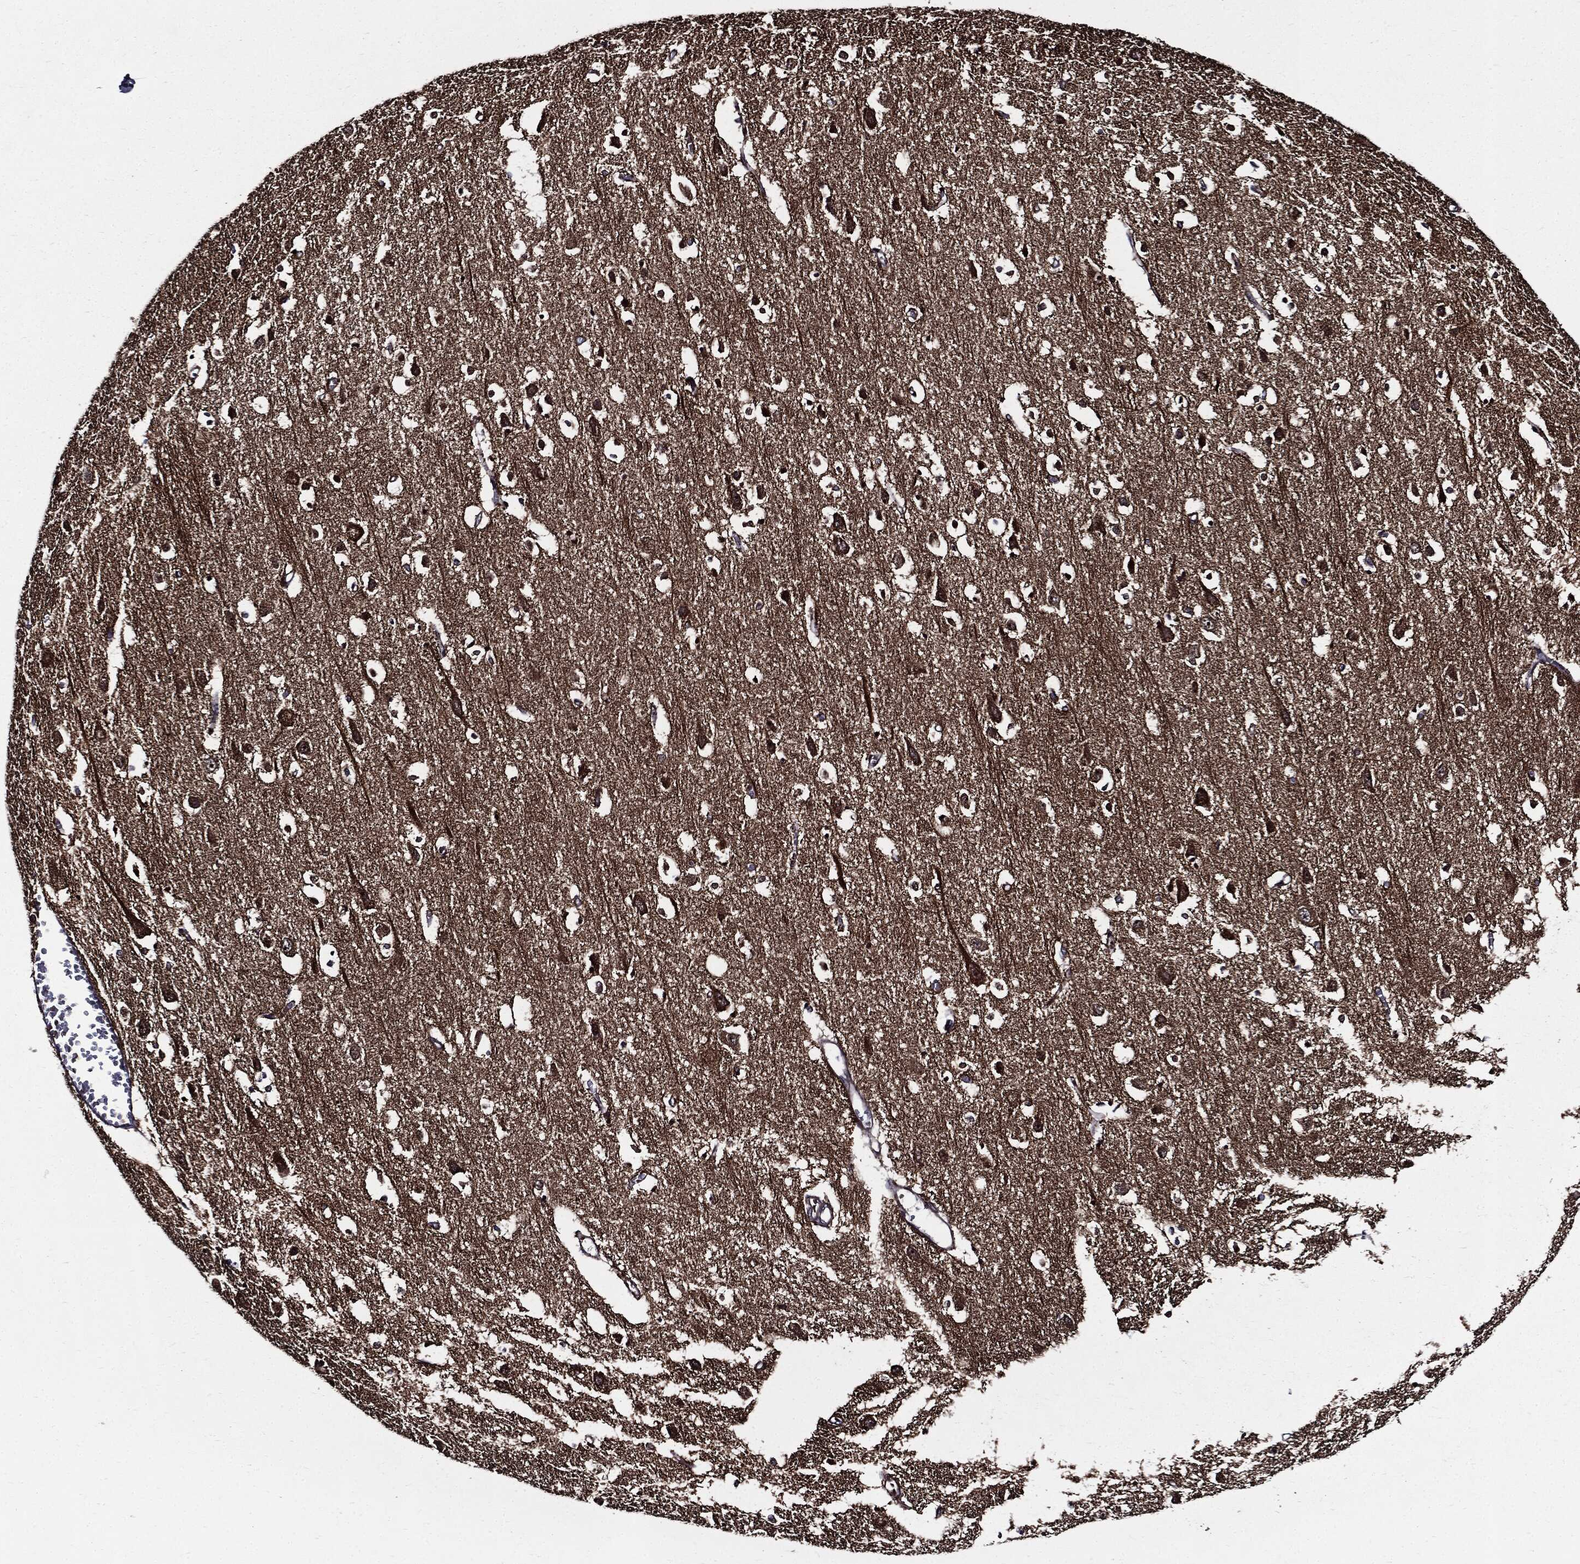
{"staining": {"intensity": "moderate", "quantity": ">75%", "location": "cytoplasmic/membranous"}, "tissue": "cerebral cortex", "cell_type": "Endothelial cells", "image_type": "normal", "snomed": [{"axis": "morphology", "description": "Normal tissue, NOS"}, {"axis": "topography", "description": "Cerebral cortex"}], "caption": "Brown immunohistochemical staining in unremarkable human cerebral cortex exhibits moderate cytoplasmic/membranous staining in about >75% of endothelial cells.", "gene": "HTT", "patient": {"sex": "male", "age": 70}}